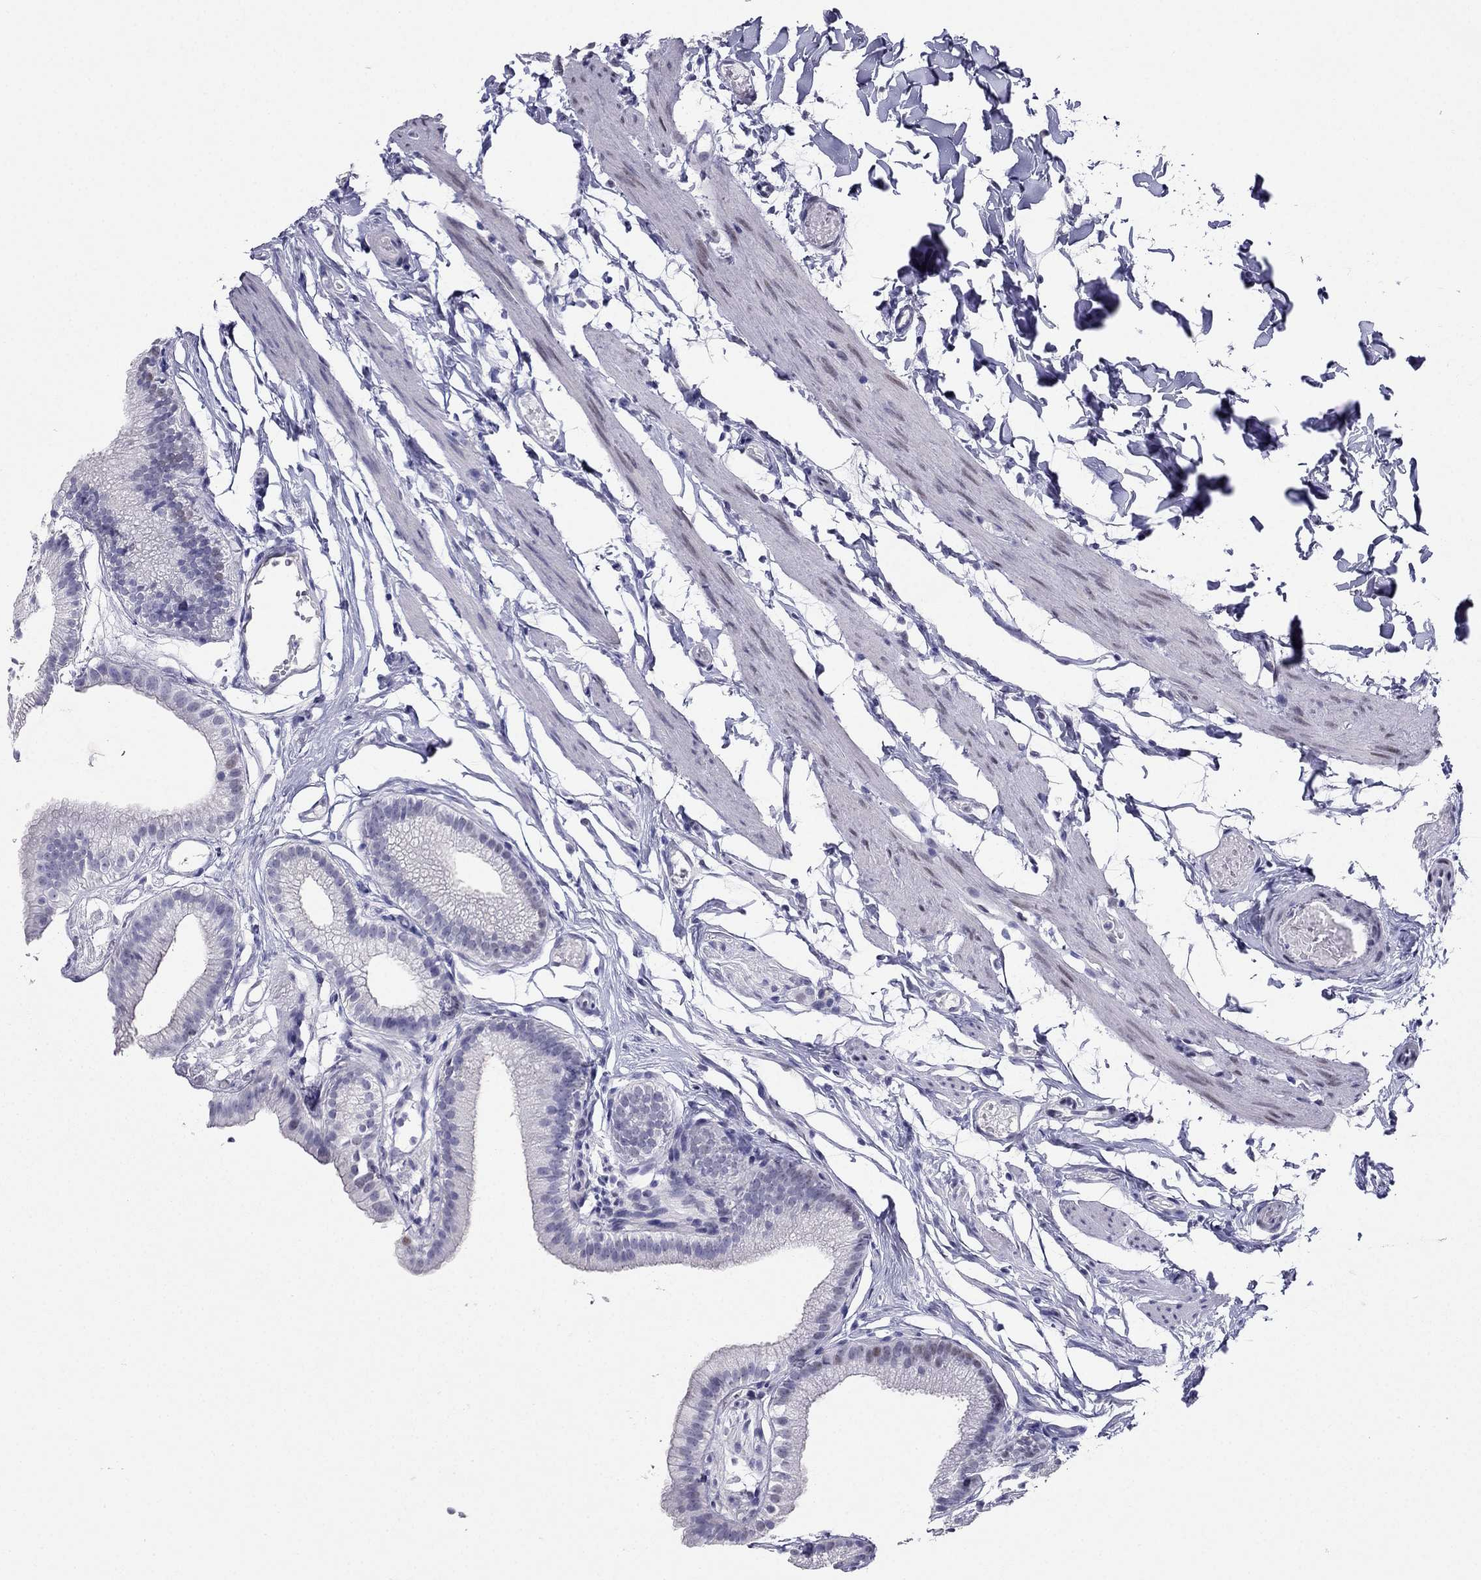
{"staining": {"intensity": "negative", "quantity": "none", "location": "none"}, "tissue": "gallbladder", "cell_type": "Glandular cells", "image_type": "normal", "snomed": [{"axis": "morphology", "description": "Normal tissue, NOS"}, {"axis": "topography", "description": "Gallbladder"}], "caption": "IHC micrograph of benign gallbladder: human gallbladder stained with DAB displays no significant protein expression in glandular cells. (Immunohistochemistry (ihc), brightfield microscopy, high magnification).", "gene": "PPM1G", "patient": {"sex": "female", "age": 45}}